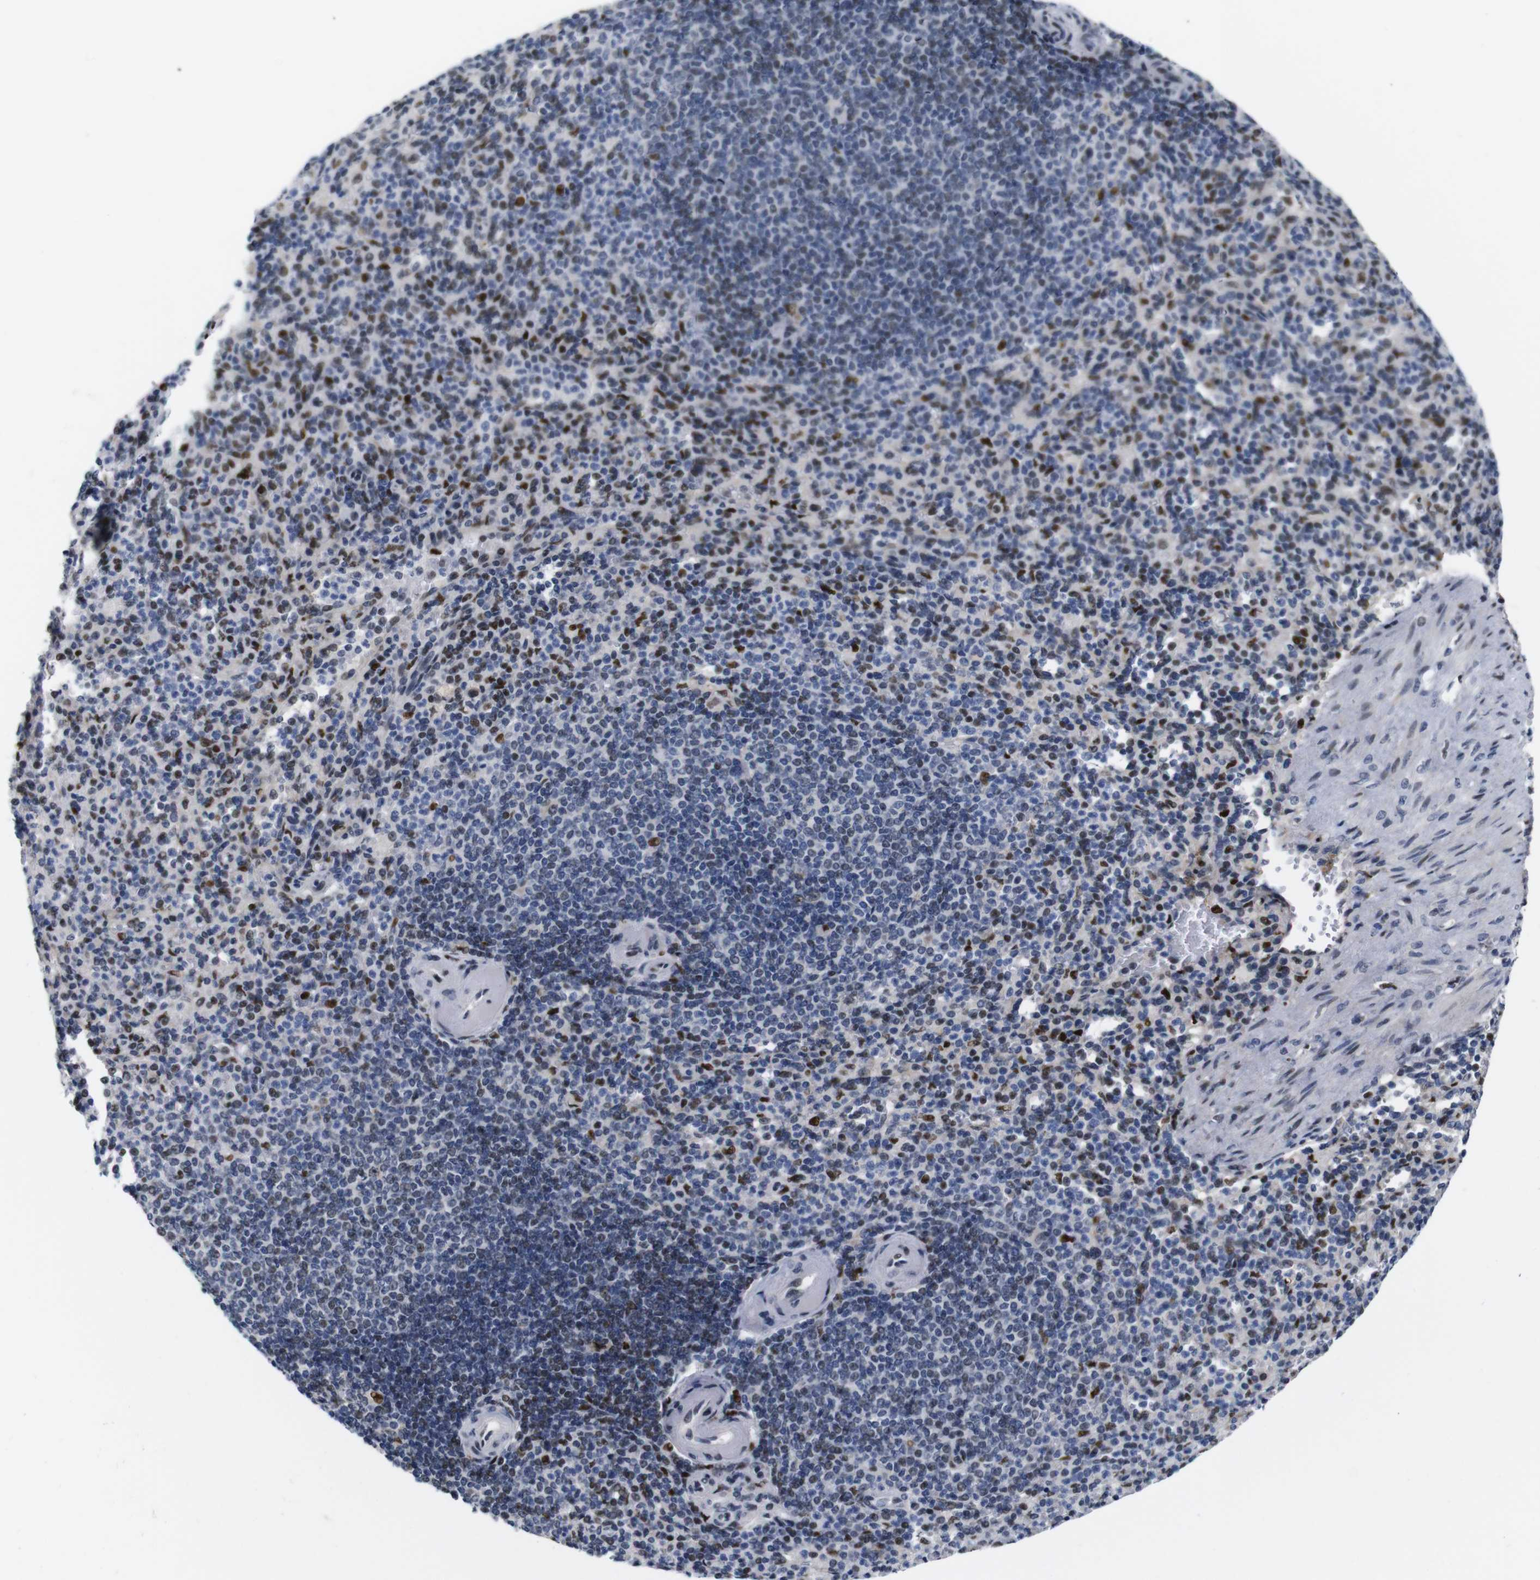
{"staining": {"intensity": "moderate", "quantity": "25%-75%", "location": "nuclear"}, "tissue": "spleen", "cell_type": "Cells in red pulp", "image_type": "normal", "snomed": [{"axis": "morphology", "description": "Normal tissue, NOS"}, {"axis": "topography", "description": "Spleen"}], "caption": "This micrograph displays IHC staining of normal spleen, with medium moderate nuclear expression in about 25%-75% of cells in red pulp.", "gene": "GATA6", "patient": {"sex": "female", "age": 74}}